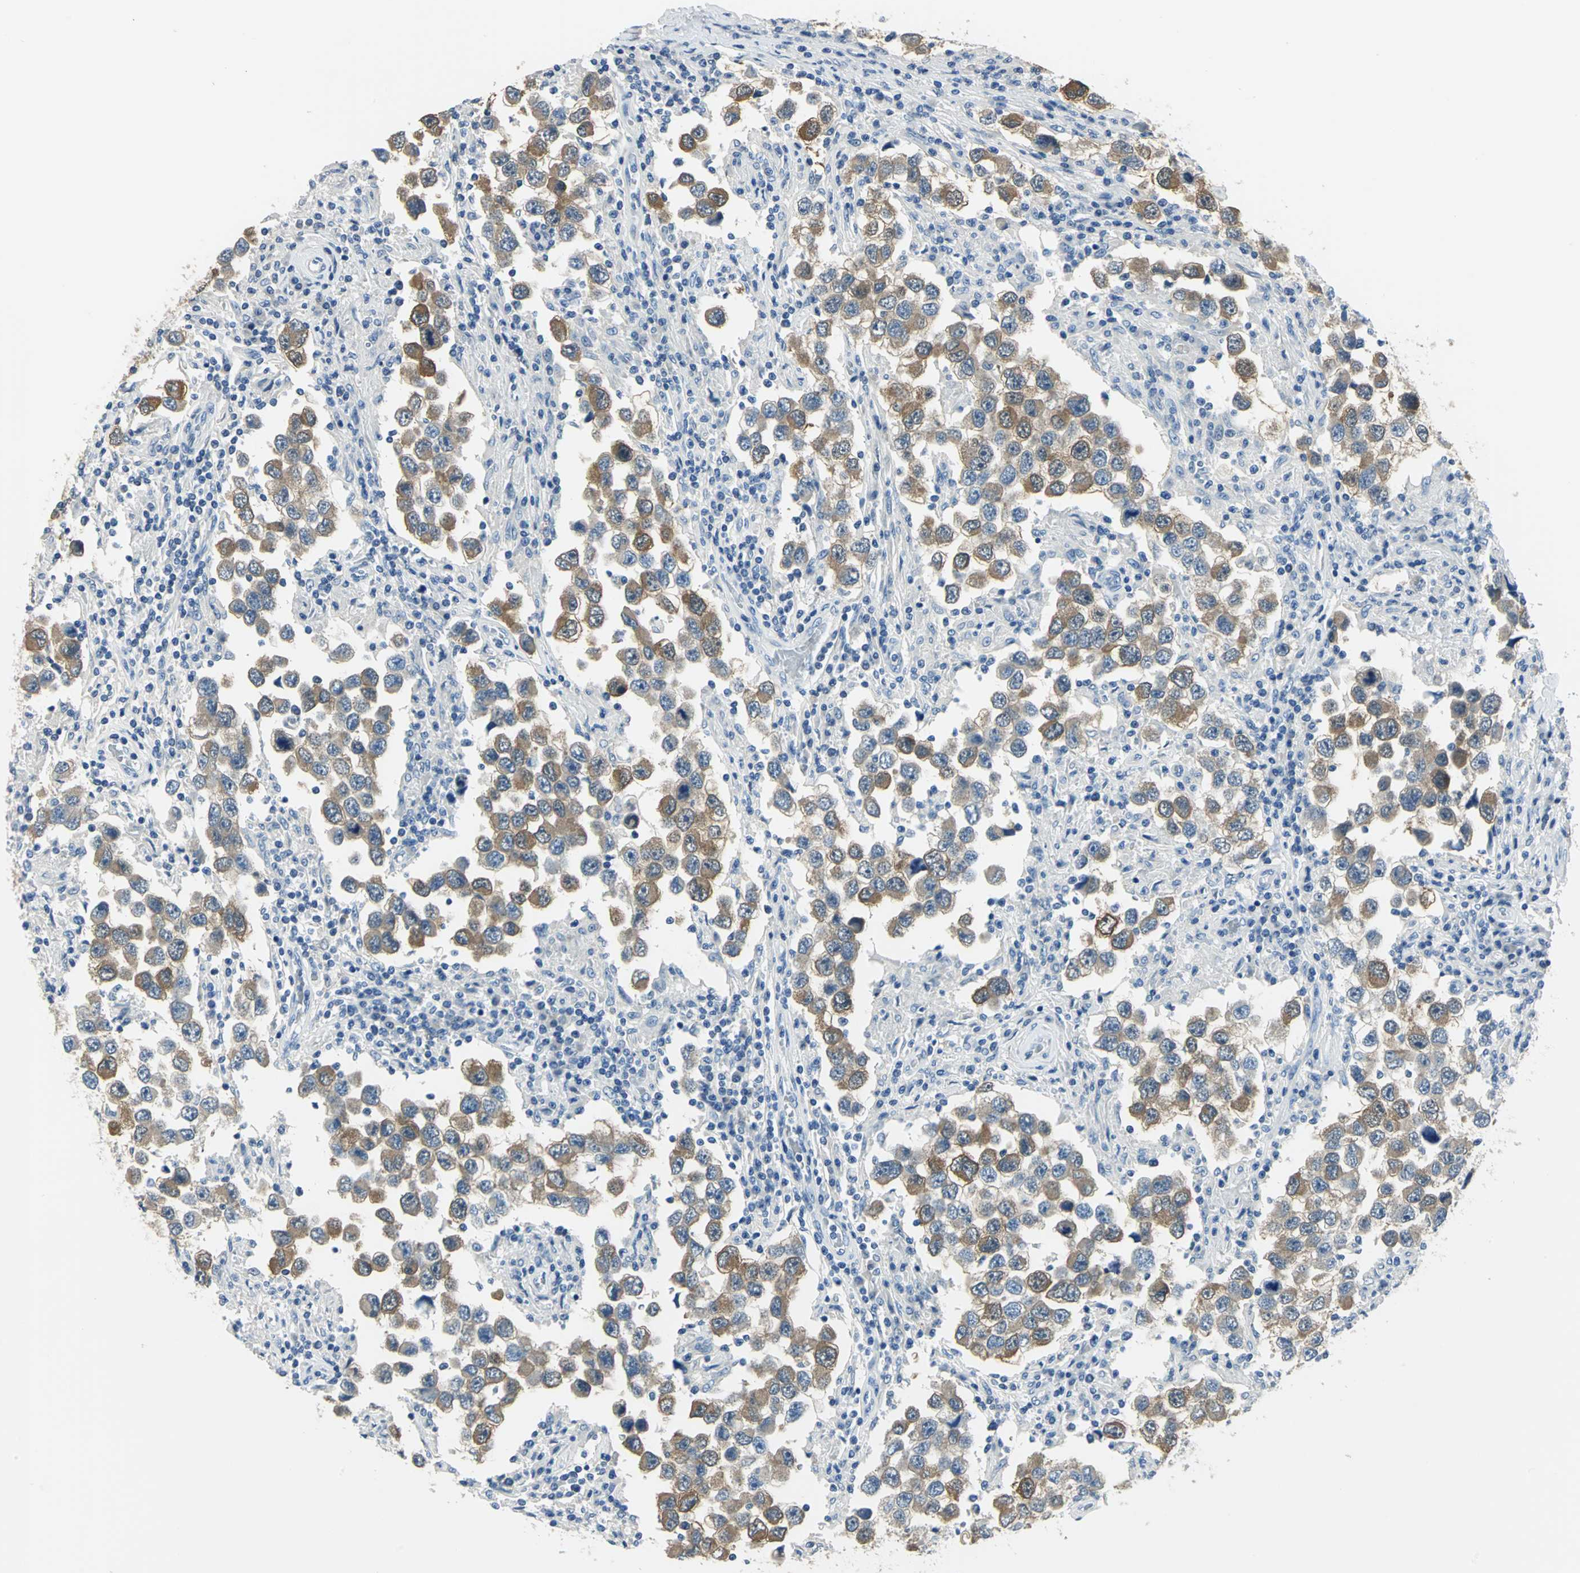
{"staining": {"intensity": "strong", "quantity": ">75%", "location": "cytoplasmic/membranous"}, "tissue": "testis cancer", "cell_type": "Tumor cells", "image_type": "cancer", "snomed": [{"axis": "morphology", "description": "Carcinoma, Embryonal, NOS"}, {"axis": "topography", "description": "Testis"}], "caption": "Immunohistochemistry (IHC) staining of embryonal carcinoma (testis), which shows high levels of strong cytoplasmic/membranous positivity in about >75% of tumor cells indicating strong cytoplasmic/membranous protein expression. The staining was performed using DAB (brown) for protein detection and nuclei were counterstained in hematoxylin (blue).", "gene": "UCHL1", "patient": {"sex": "male", "age": 21}}